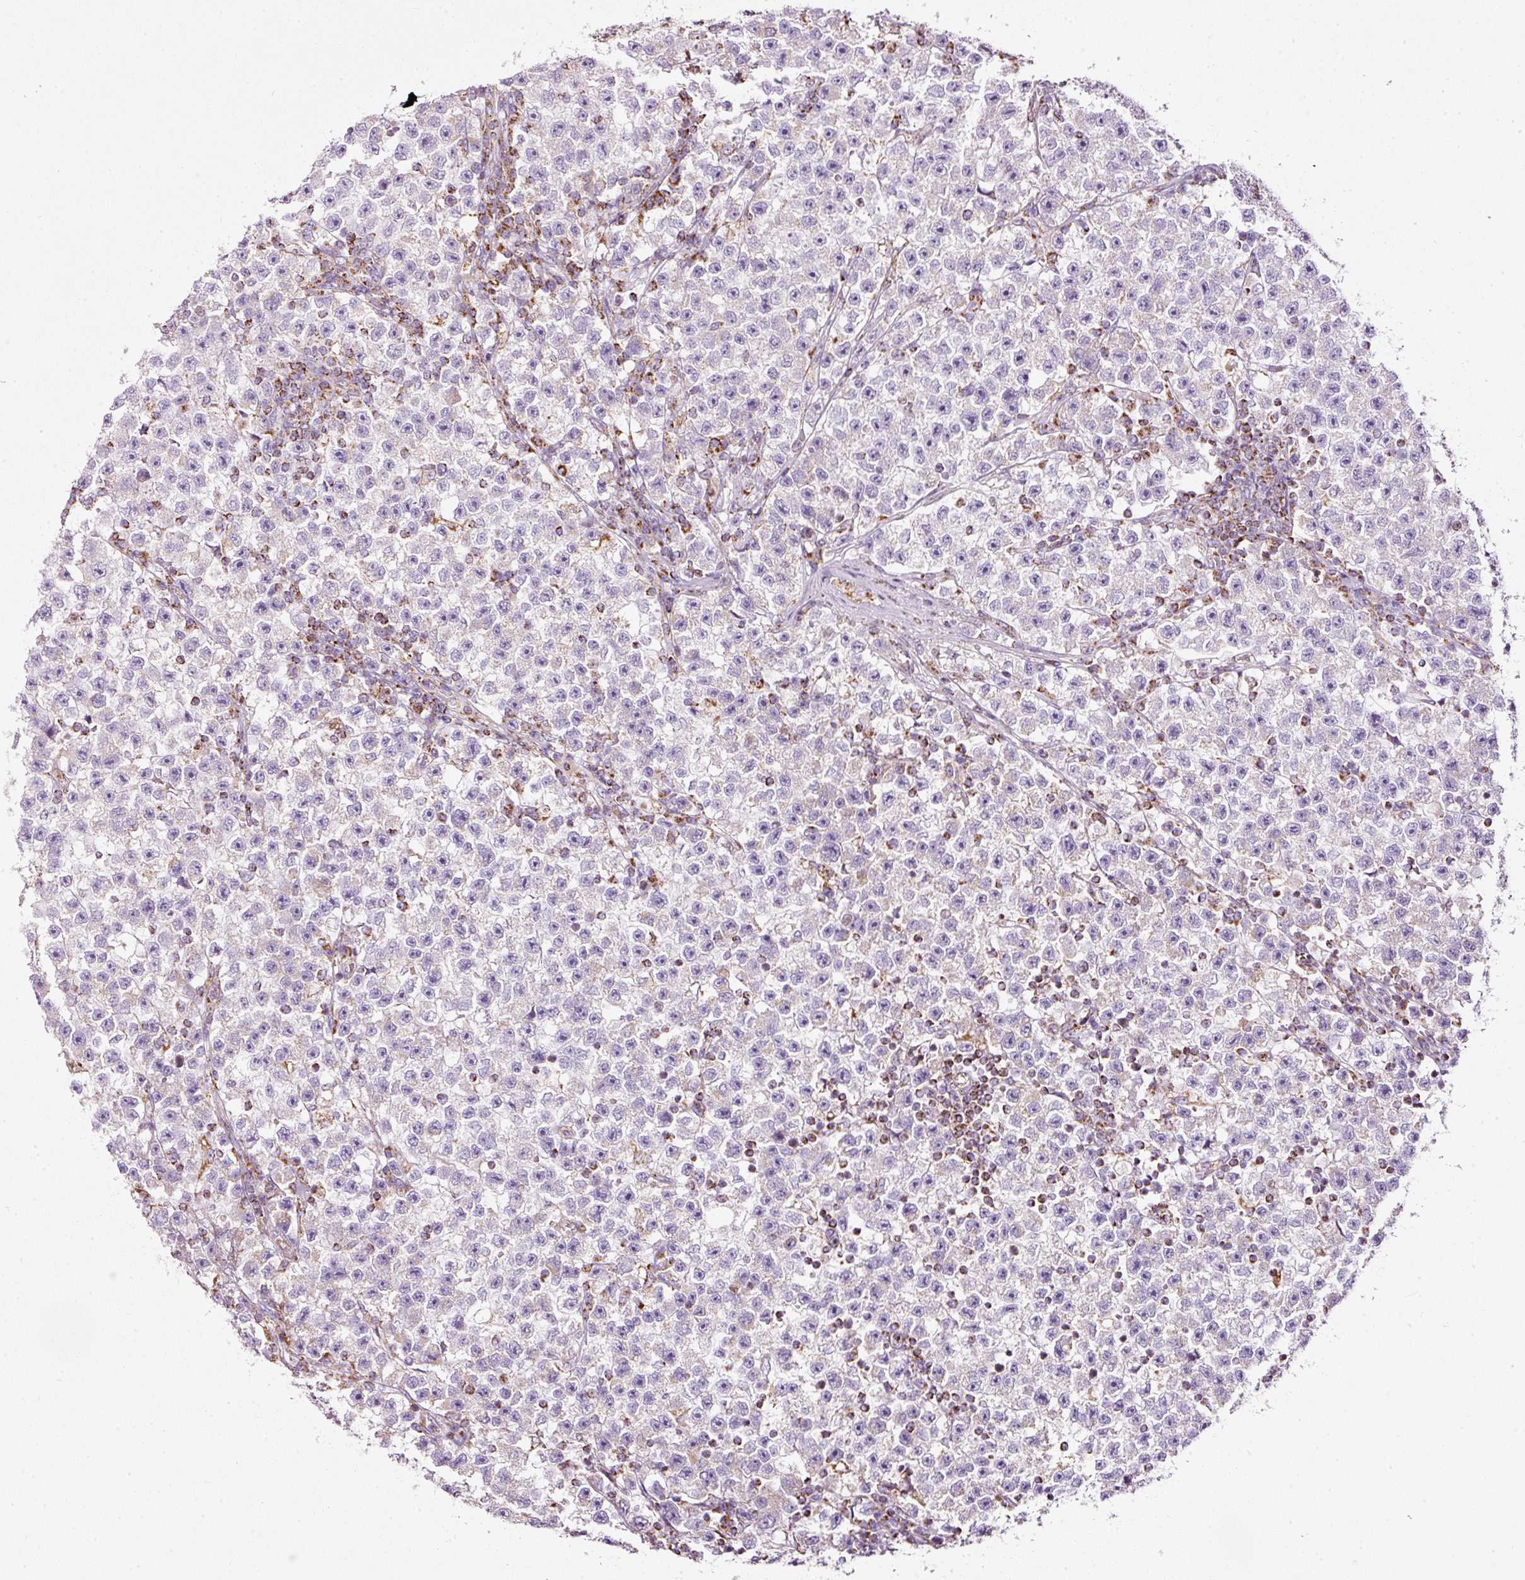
{"staining": {"intensity": "negative", "quantity": "none", "location": "none"}, "tissue": "testis cancer", "cell_type": "Tumor cells", "image_type": "cancer", "snomed": [{"axis": "morphology", "description": "Seminoma, NOS"}, {"axis": "topography", "description": "Testis"}], "caption": "This is an immunohistochemistry (IHC) photomicrograph of testis seminoma. There is no positivity in tumor cells.", "gene": "SDHA", "patient": {"sex": "male", "age": 22}}